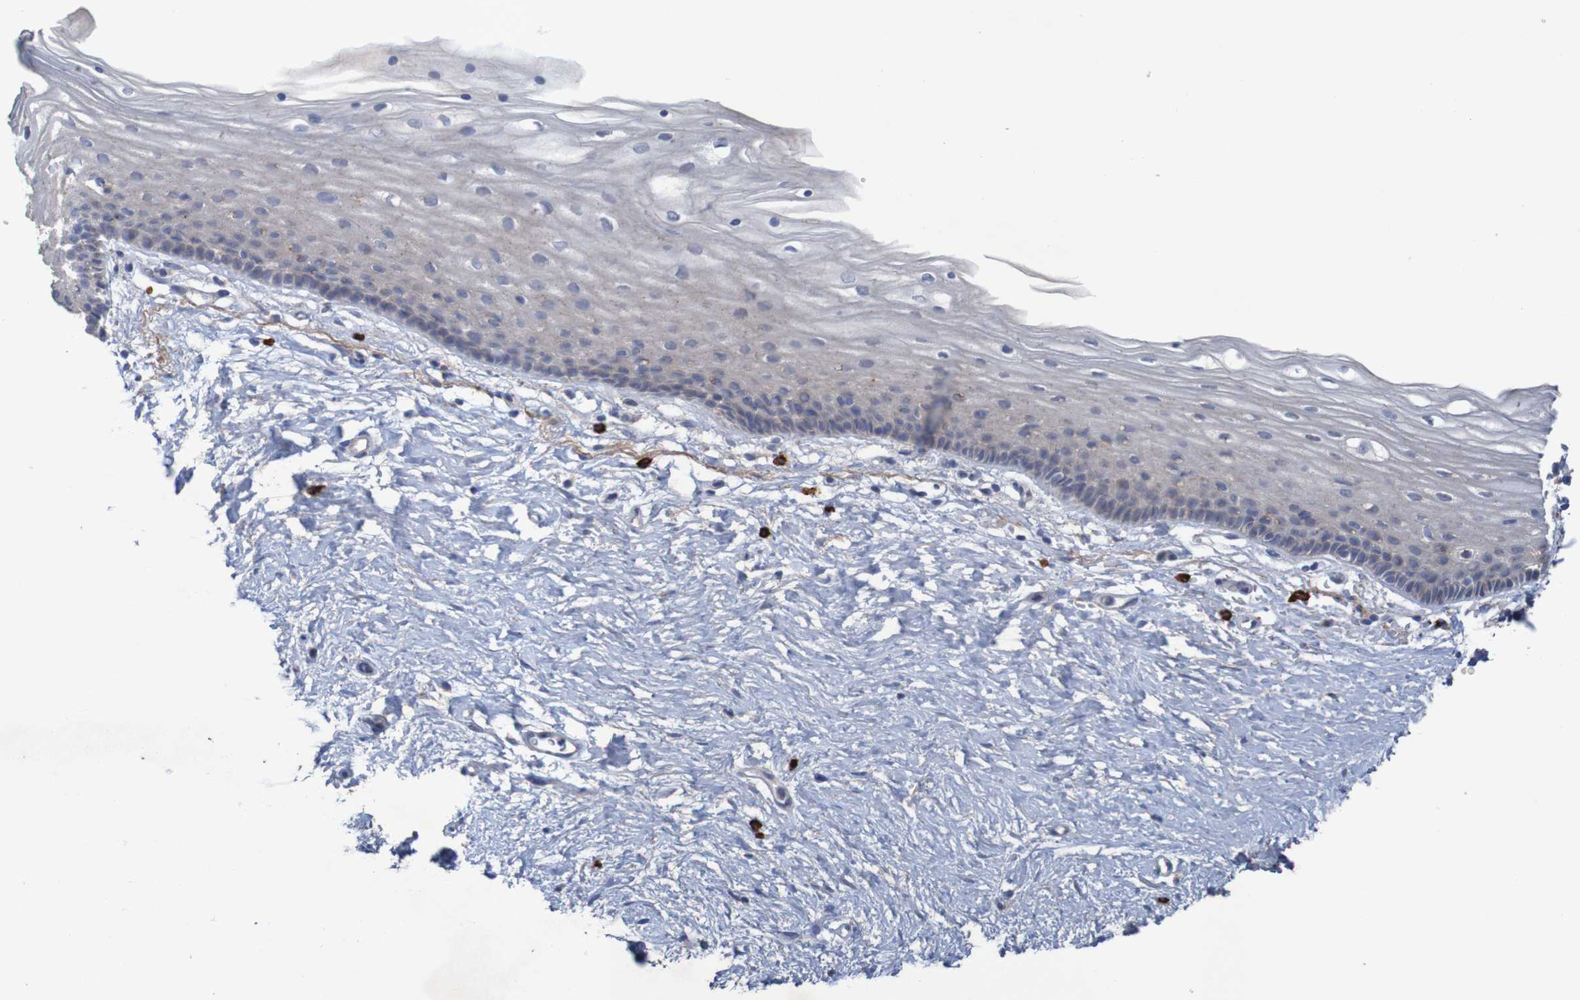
{"staining": {"intensity": "weak", "quantity": "25%-75%", "location": "cytoplasmic/membranous"}, "tissue": "vagina", "cell_type": "Squamous epithelial cells", "image_type": "normal", "snomed": [{"axis": "morphology", "description": "Normal tissue, NOS"}, {"axis": "topography", "description": "Vagina"}], "caption": "Normal vagina reveals weak cytoplasmic/membranous staining in approximately 25%-75% of squamous epithelial cells.", "gene": "ANGPT4", "patient": {"sex": "female", "age": 44}}